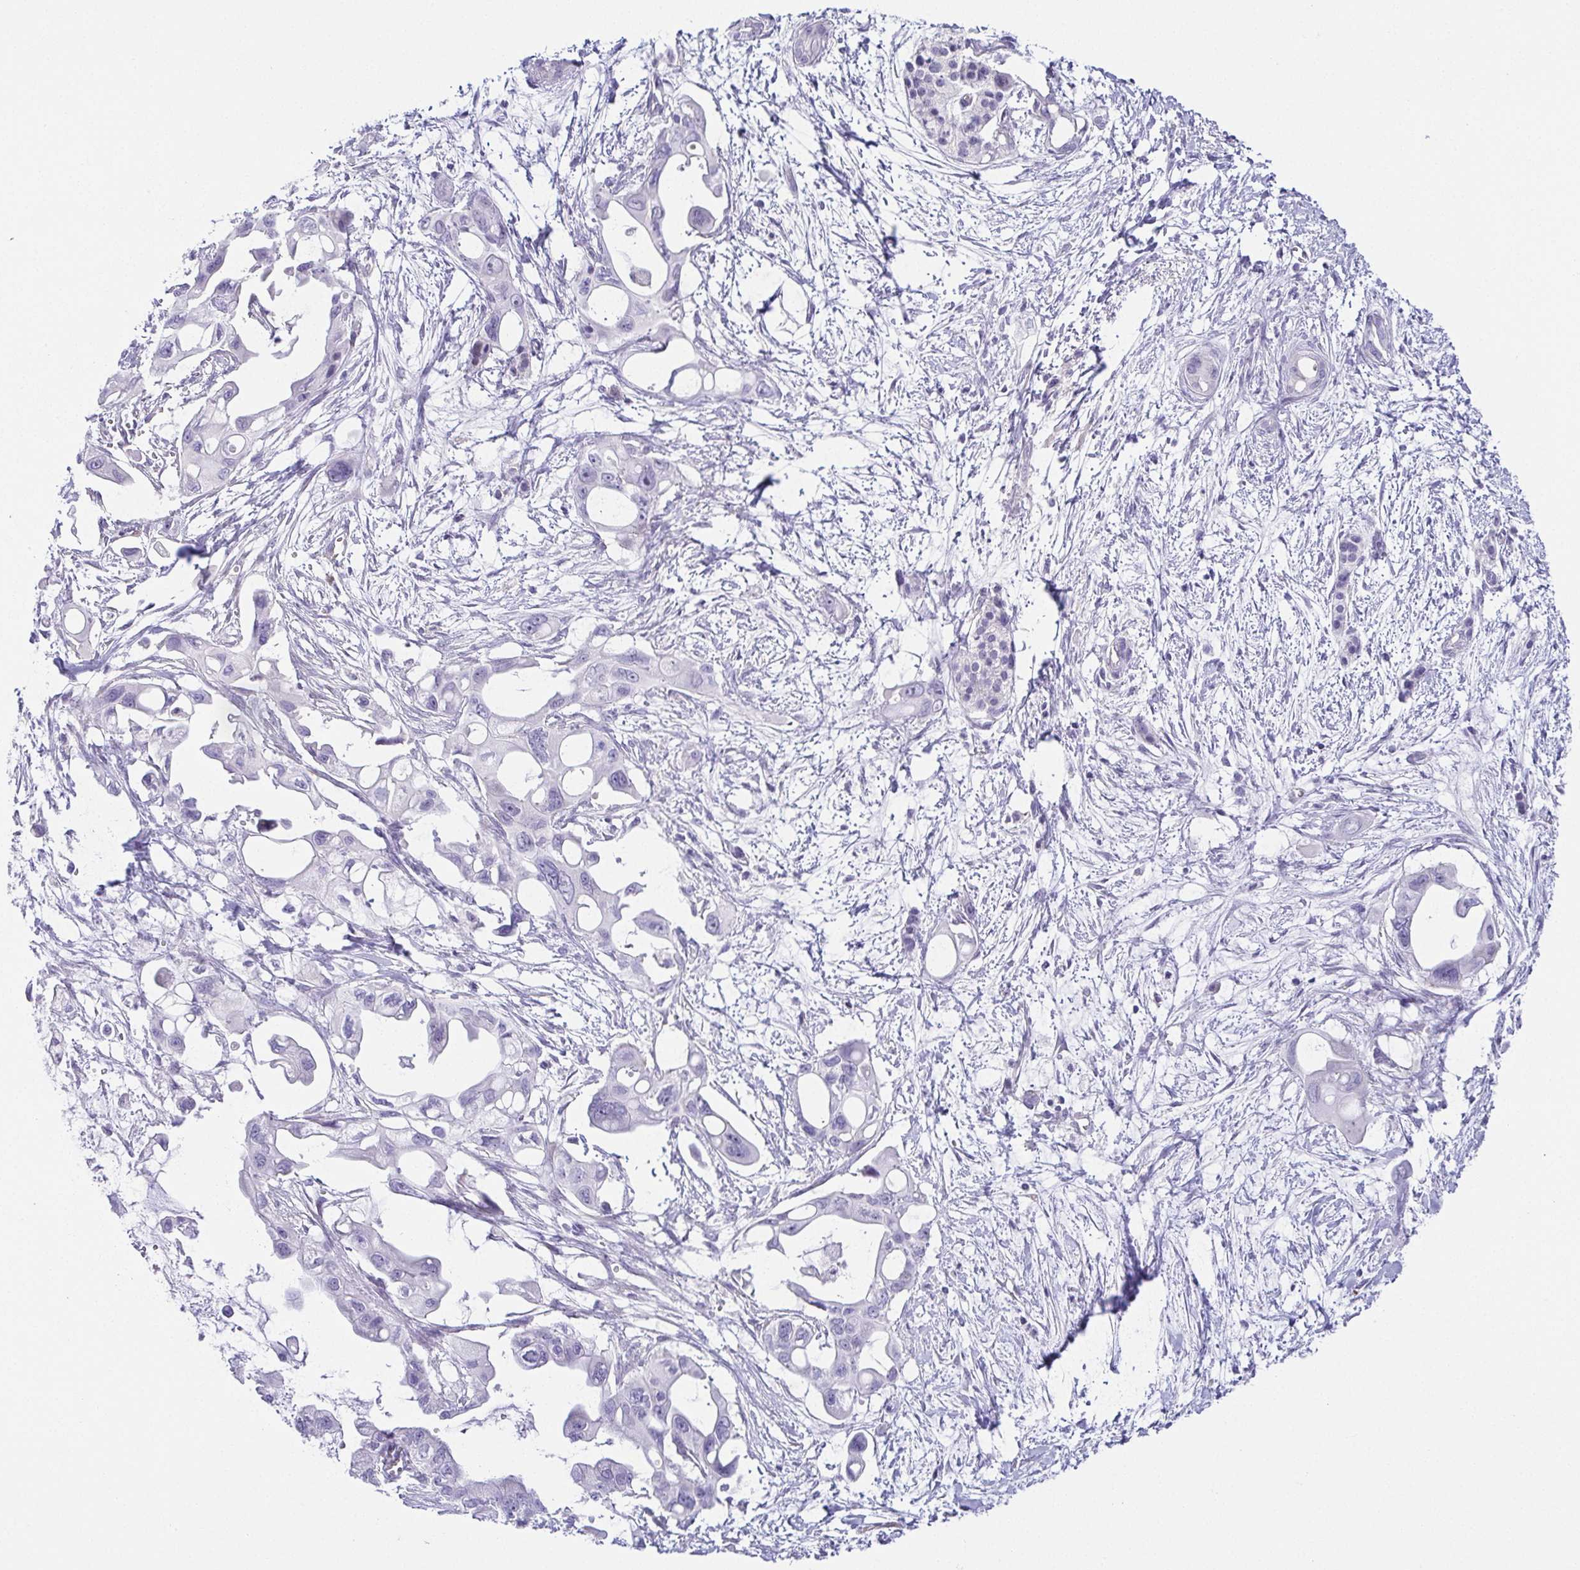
{"staining": {"intensity": "negative", "quantity": "none", "location": "none"}, "tissue": "pancreatic cancer", "cell_type": "Tumor cells", "image_type": "cancer", "snomed": [{"axis": "morphology", "description": "Adenocarcinoma, NOS"}, {"axis": "topography", "description": "Pancreas"}], "caption": "A high-resolution image shows immunohistochemistry staining of pancreatic cancer, which demonstrates no significant positivity in tumor cells. (DAB immunohistochemistry (IHC) visualized using brightfield microscopy, high magnification).", "gene": "FAM162B", "patient": {"sex": "male", "age": 61}}